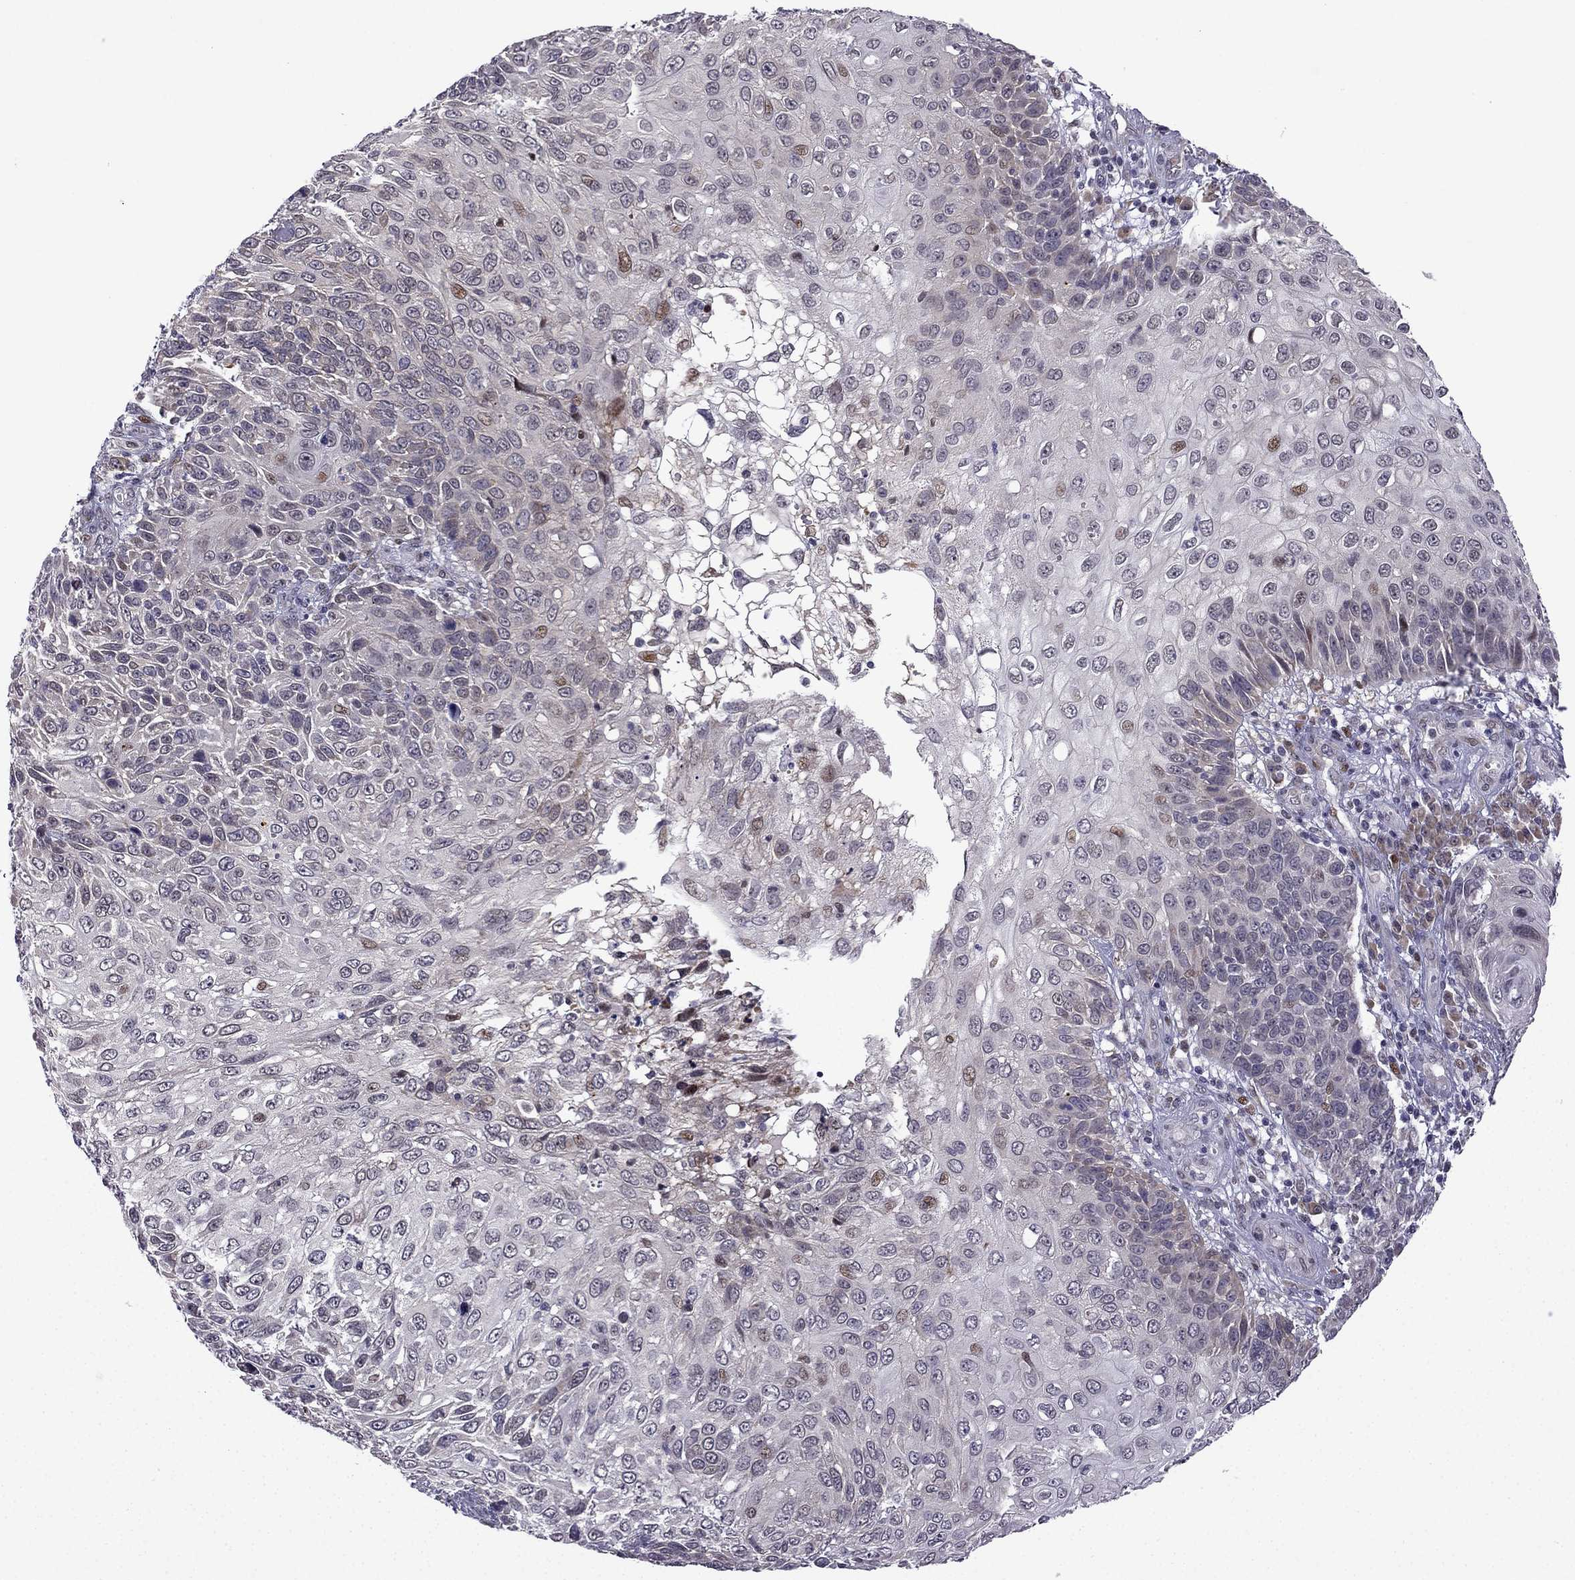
{"staining": {"intensity": "moderate", "quantity": "<25%", "location": "nuclear"}, "tissue": "skin cancer", "cell_type": "Tumor cells", "image_type": "cancer", "snomed": [{"axis": "morphology", "description": "Squamous cell carcinoma, NOS"}, {"axis": "topography", "description": "Skin"}], "caption": "The immunohistochemical stain highlights moderate nuclear staining in tumor cells of skin cancer tissue.", "gene": "FGF3", "patient": {"sex": "male", "age": 92}}